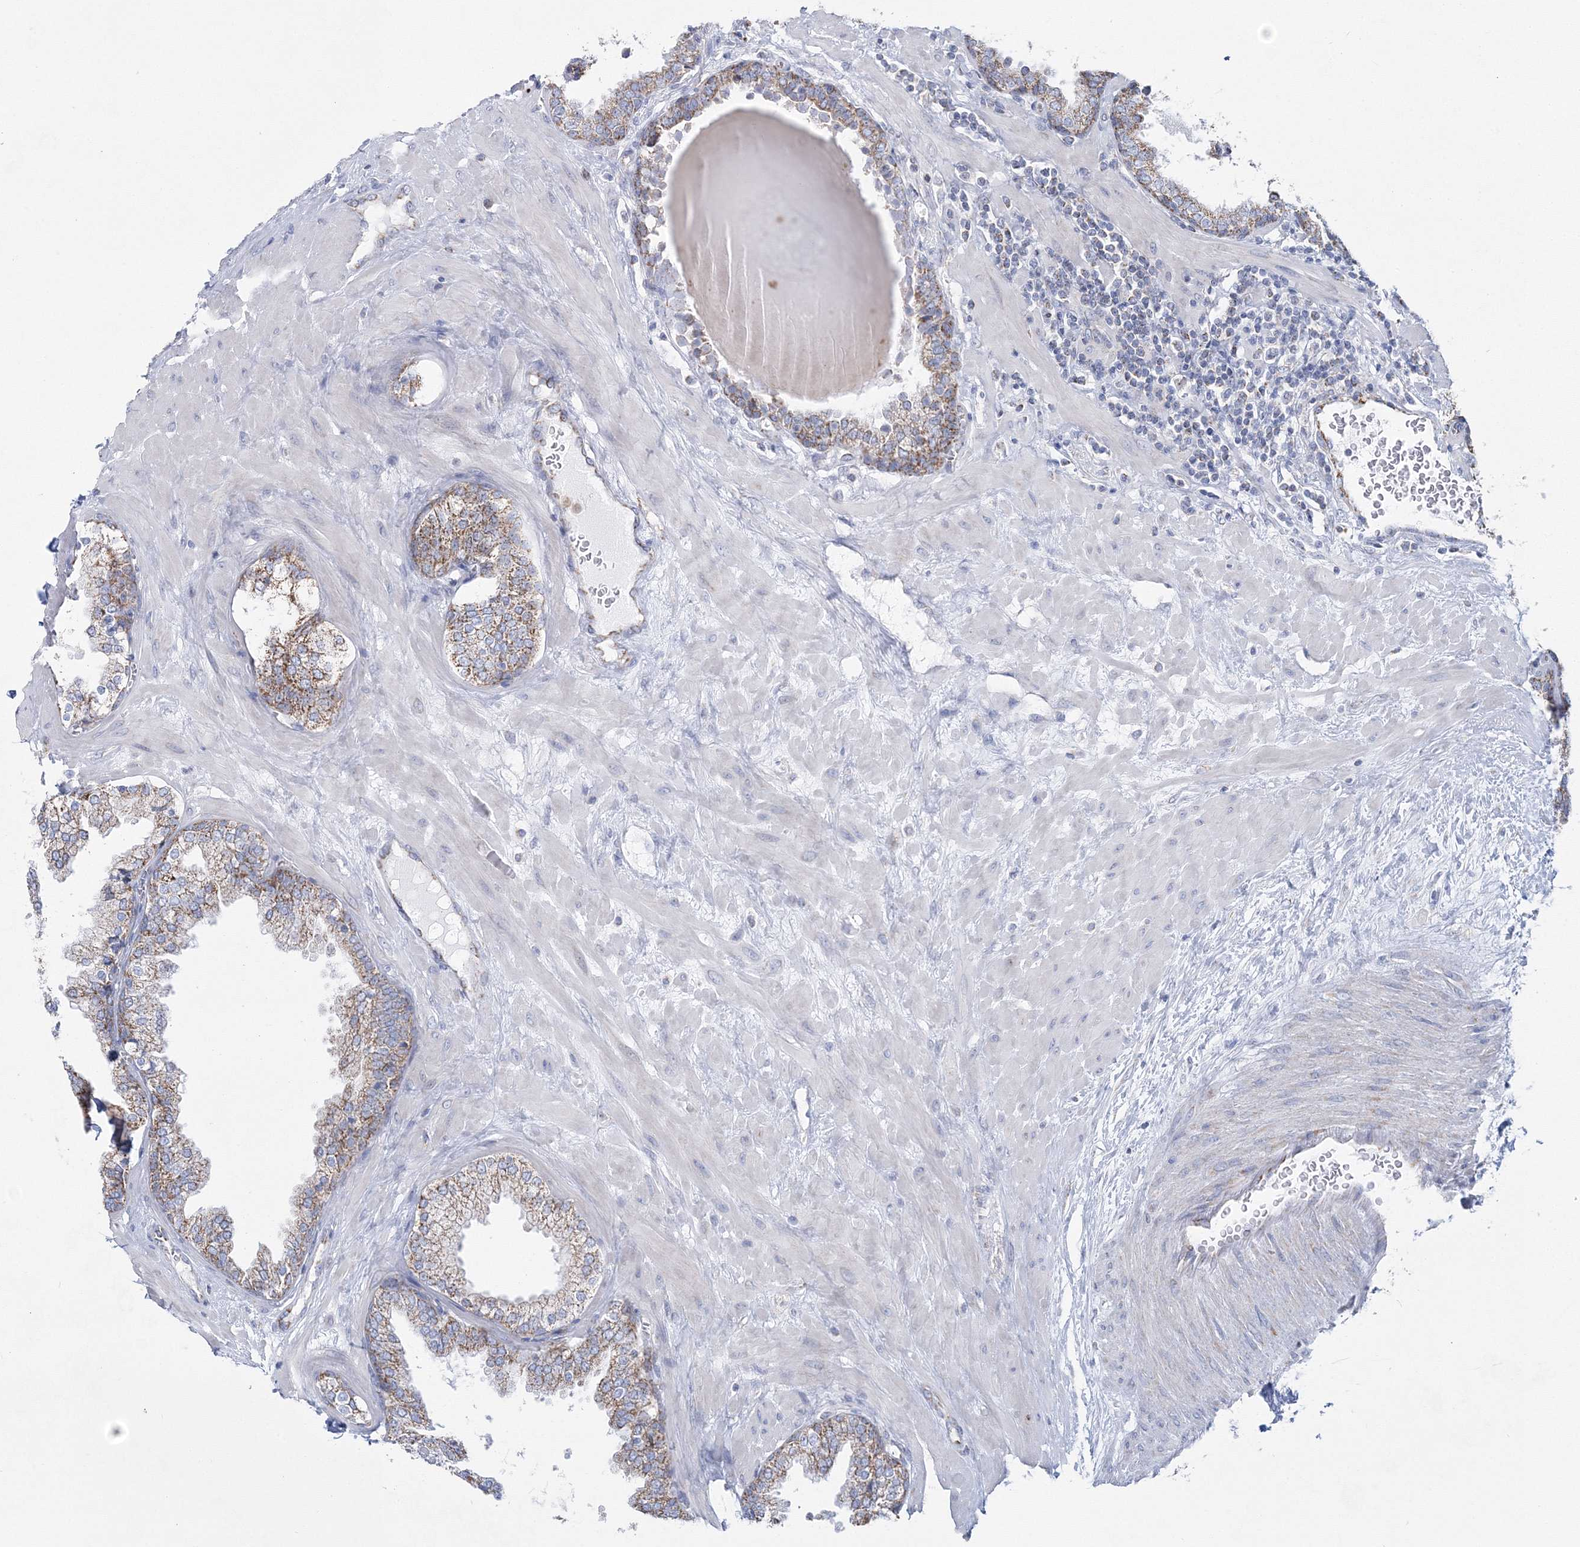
{"staining": {"intensity": "moderate", "quantity": "<25%", "location": "cytoplasmic/membranous"}, "tissue": "prostate", "cell_type": "Glandular cells", "image_type": "normal", "snomed": [{"axis": "morphology", "description": "Normal tissue, NOS"}, {"axis": "topography", "description": "Prostate"}], "caption": "Protein expression analysis of unremarkable human prostate reveals moderate cytoplasmic/membranous positivity in about <25% of glandular cells.", "gene": "HIBCH", "patient": {"sex": "male", "age": 51}}